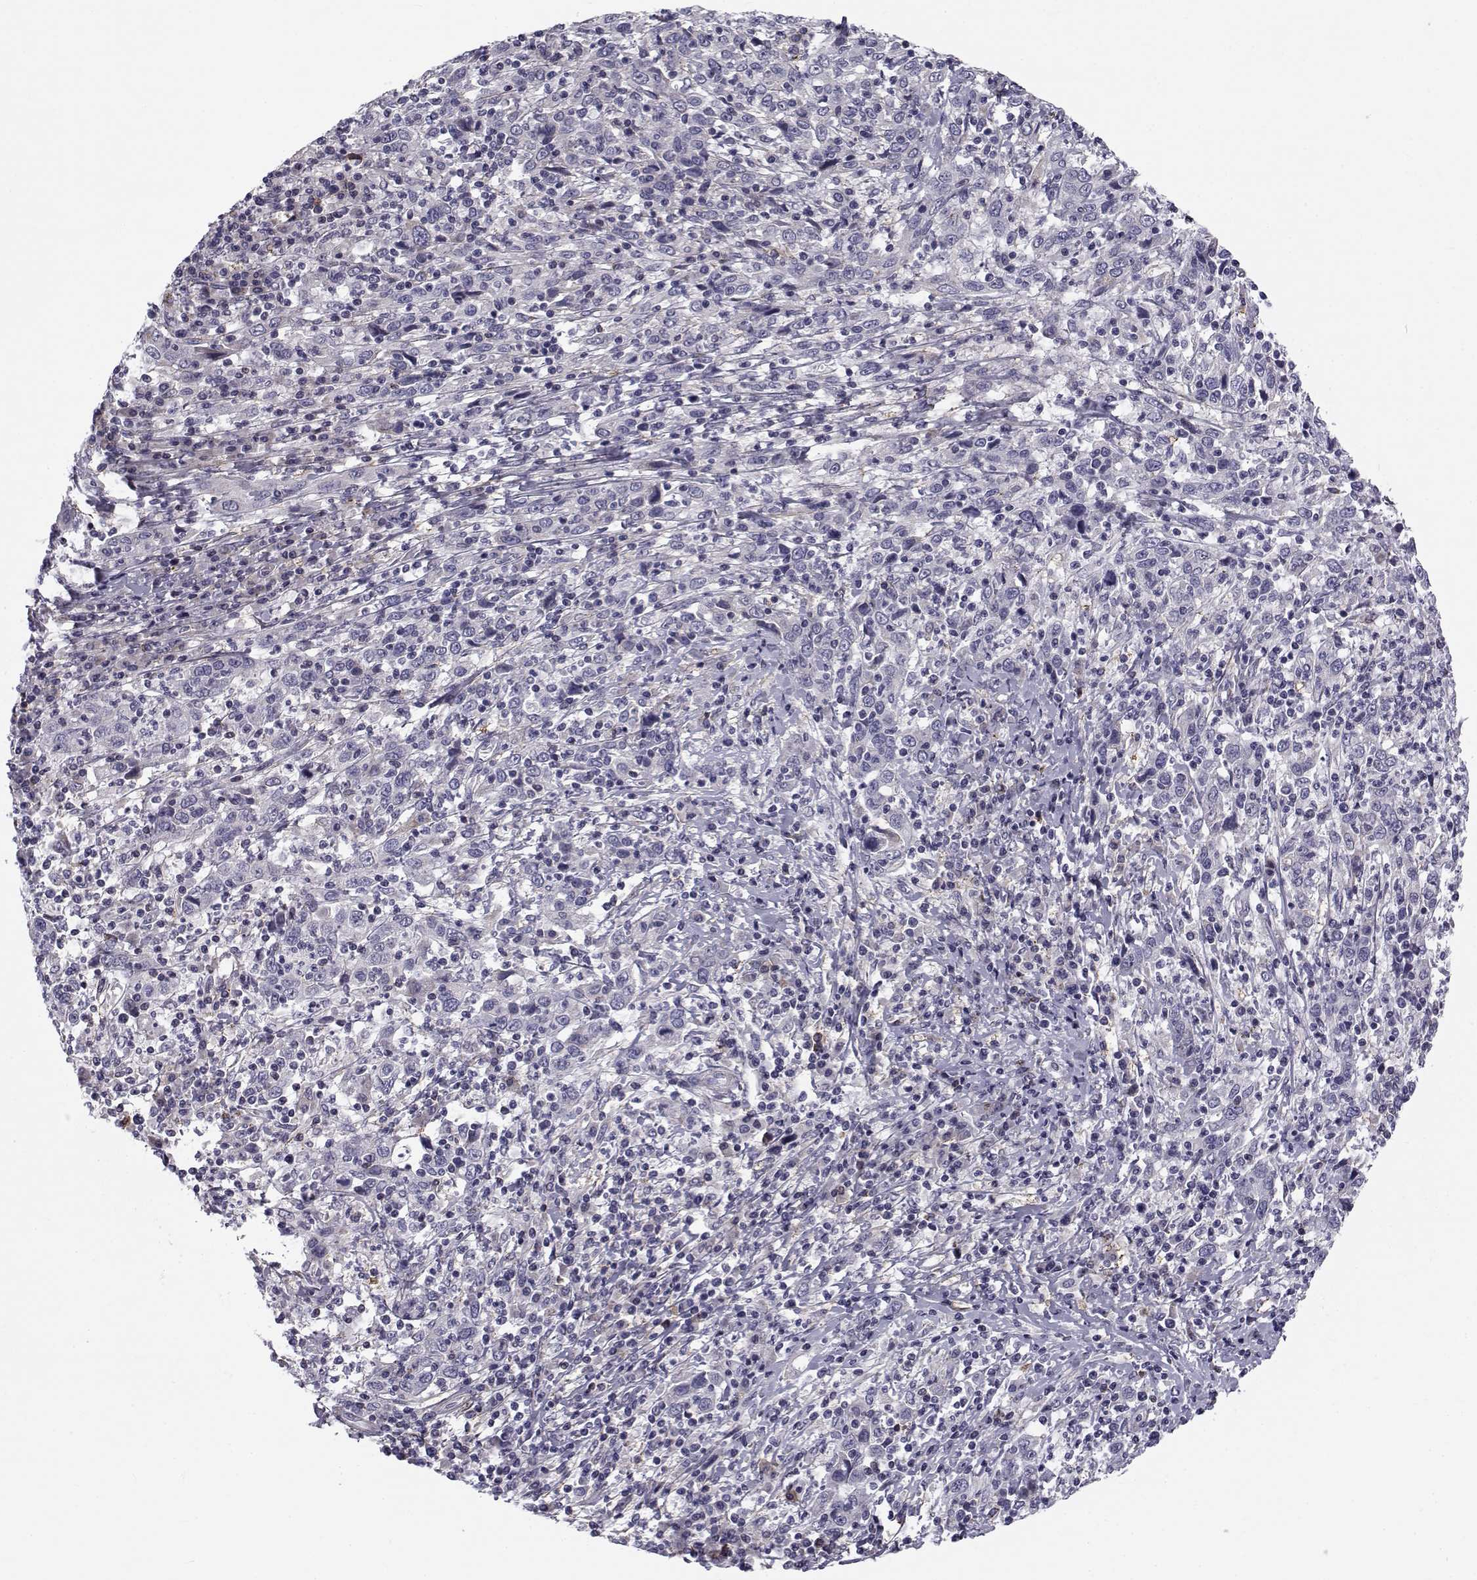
{"staining": {"intensity": "negative", "quantity": "none", "location": "none"}, "tissue": "cervical cancer", "cell_type": "Tumor cells", "image_type": "cancer", "snomed": [{"axis": "morphology", "description": "Squamous cell carcinoma, NOS"}, {"axis": "topography", "description": "Cervix"}], "caption": "The immunohistochemistry histopathology image has no significant staining in tumor cells of cervical cancer (squamous cell carcinoma) tissue.", "gene": "LRRC27", "patient": {"sex": "female", "age": 46}}